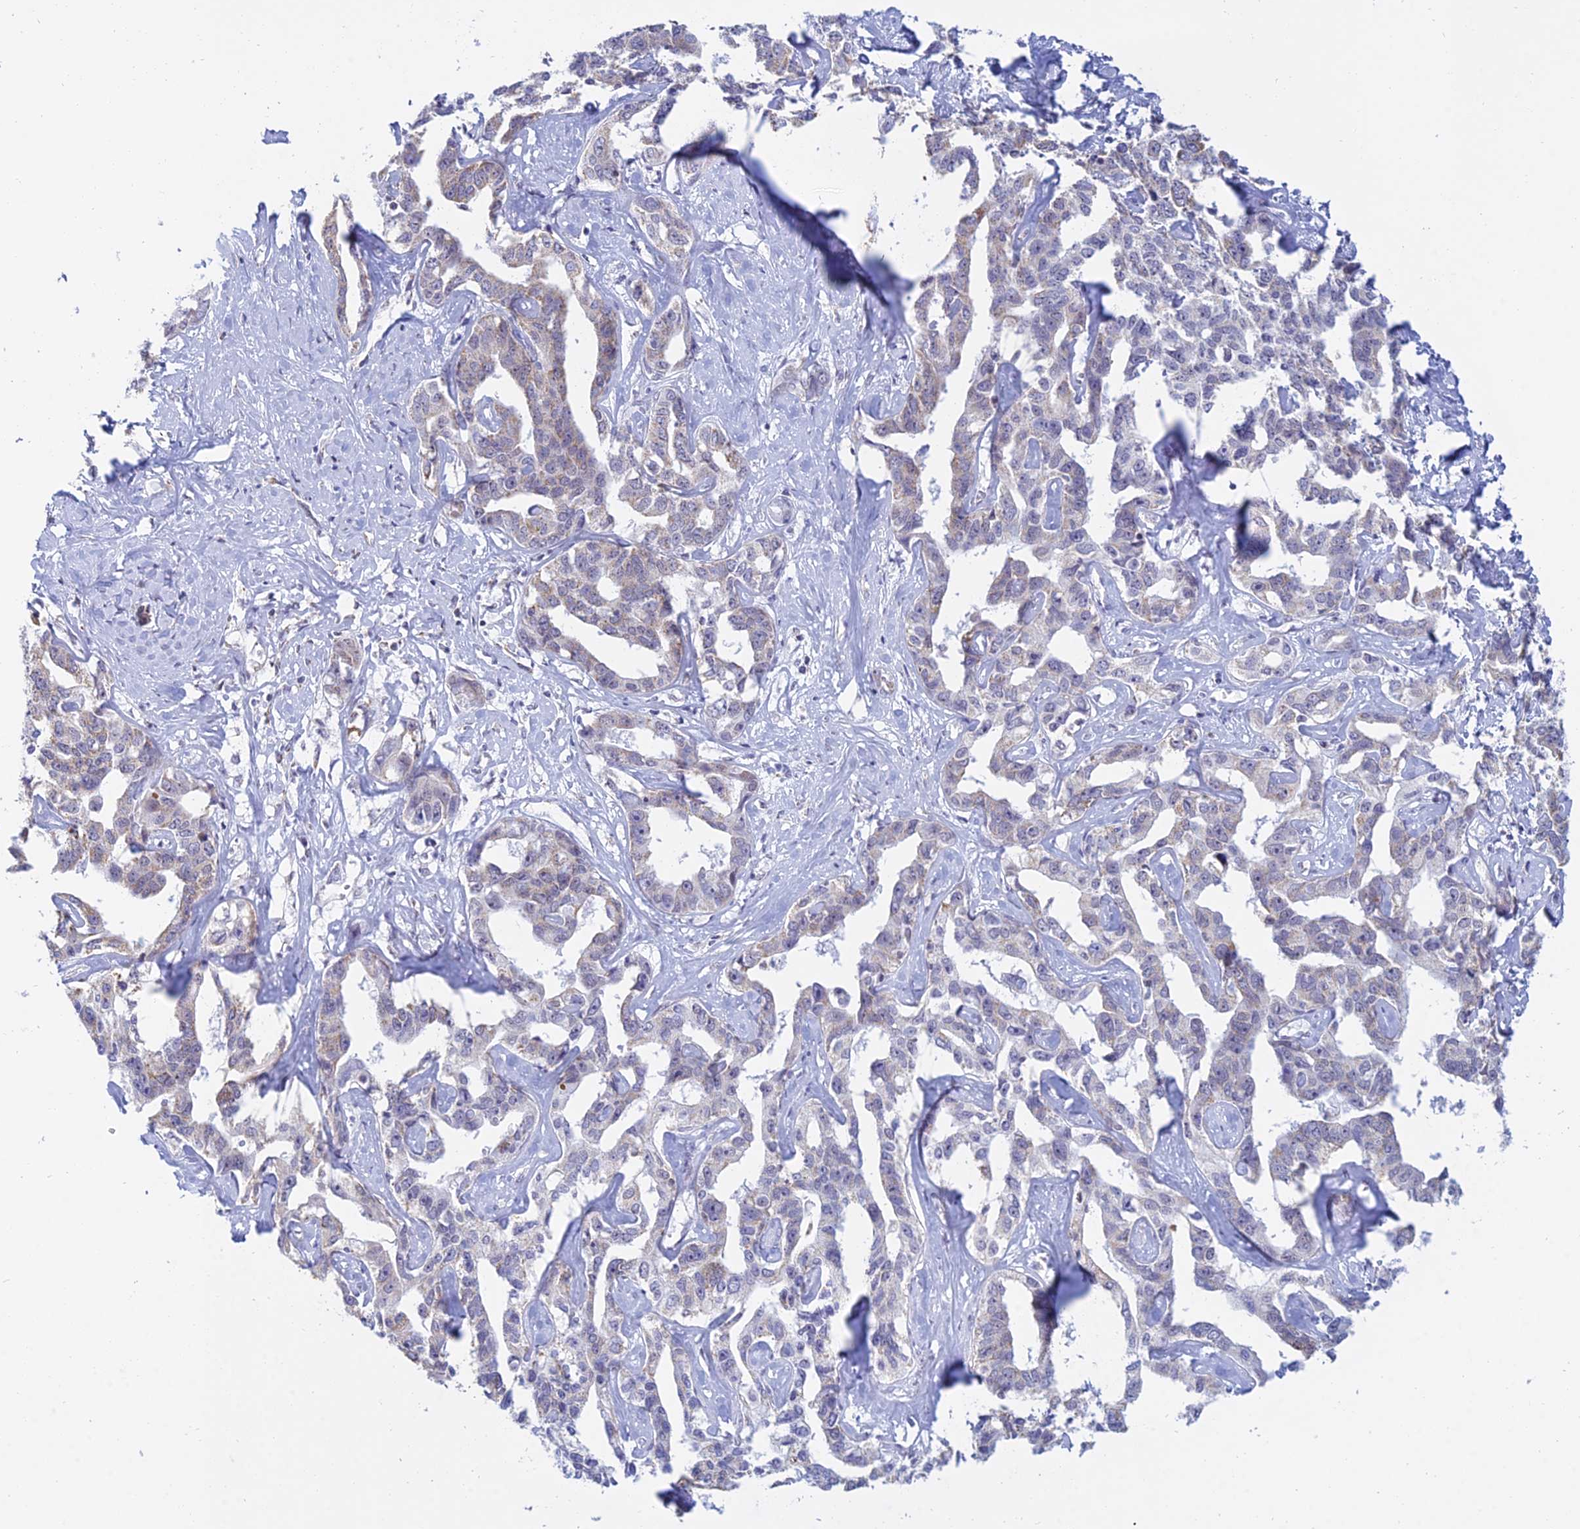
{"staining": {"intensity": "weak", "quantity": "25%-75%", "location": "cytoplasmic/membranous"}, "tissue": "liver cancer", "cell_type": "Tumor cells", "image_type": "cancer", "snomed": [{"axis": "morphology", "description": "Cholangiocarcinoma"}, {"axis": "topography", "description": "Liver"}], "caption": "An immunohistochemistry (IHC) histopathology image of neoplastic tissue is shown. Protein staining in brown shows weak cytoplasmic/membranous positivity in liver cancer within tumor cells.", "gene": "KLF14", "patient": {"sex": "male", "age": 59}}